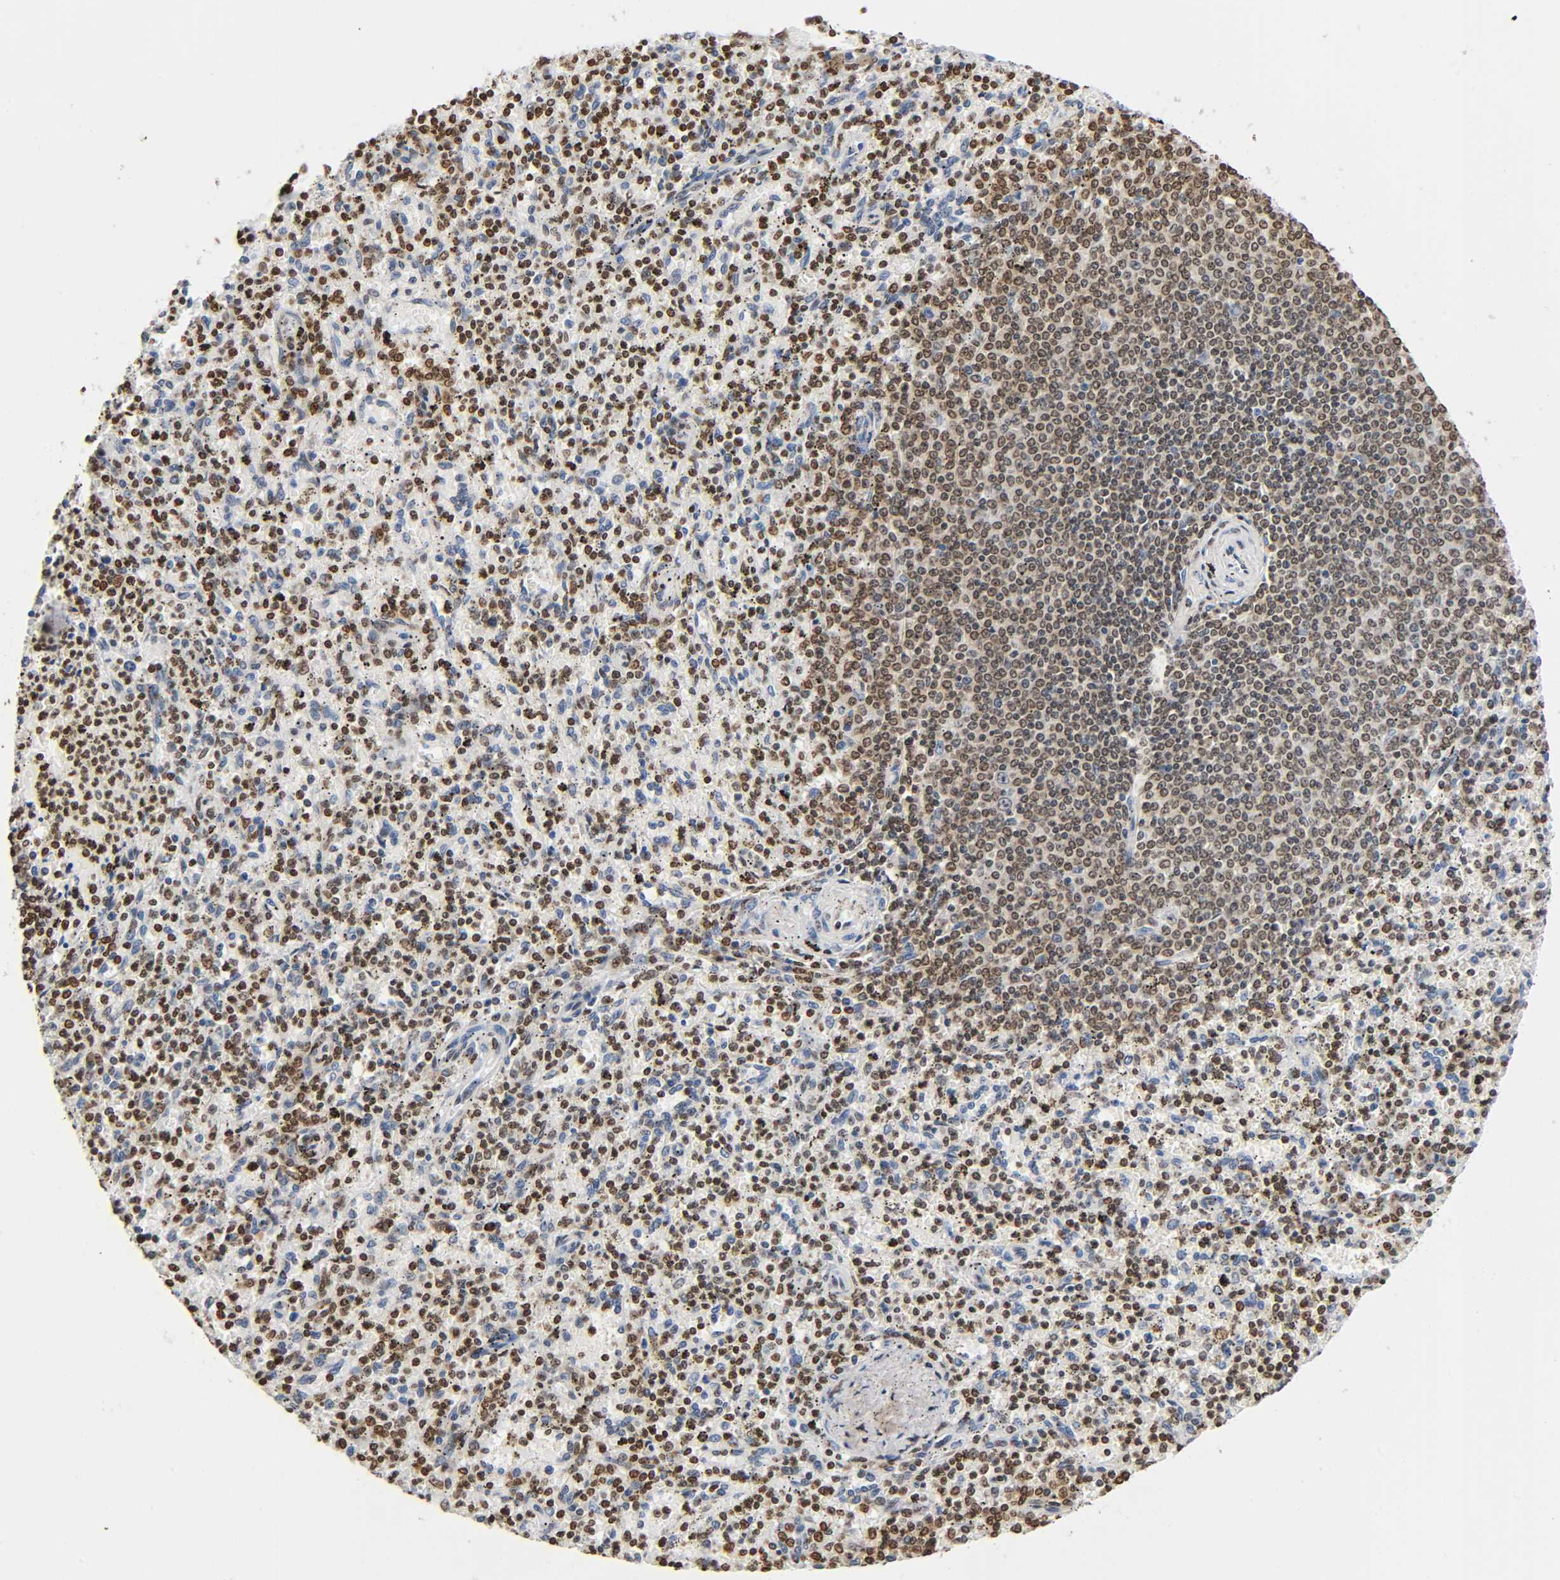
{"staining": {"intensity": "moderate", "quantity": "25%-75%", "location": "nuclear"}, "tissue": "spleen", "cell_type": "Cells in red pulp", "image_type": "normal", "snomed": [{"axis": "morphology", "description": "Normal tissue, NOS"}, {"axis": "topography", "description": "Spleen"}], "caption": "The image demonstrates immunohistochemical staining of normal spleen. There is moderate nuclear staining is appreciated in about 25%-75% of cells in red pulp. The protein is shown in brown color, while the nuclei are stained blue.", "gene": "HOXA6", "patient": {"sex": "male", "age": 72}}